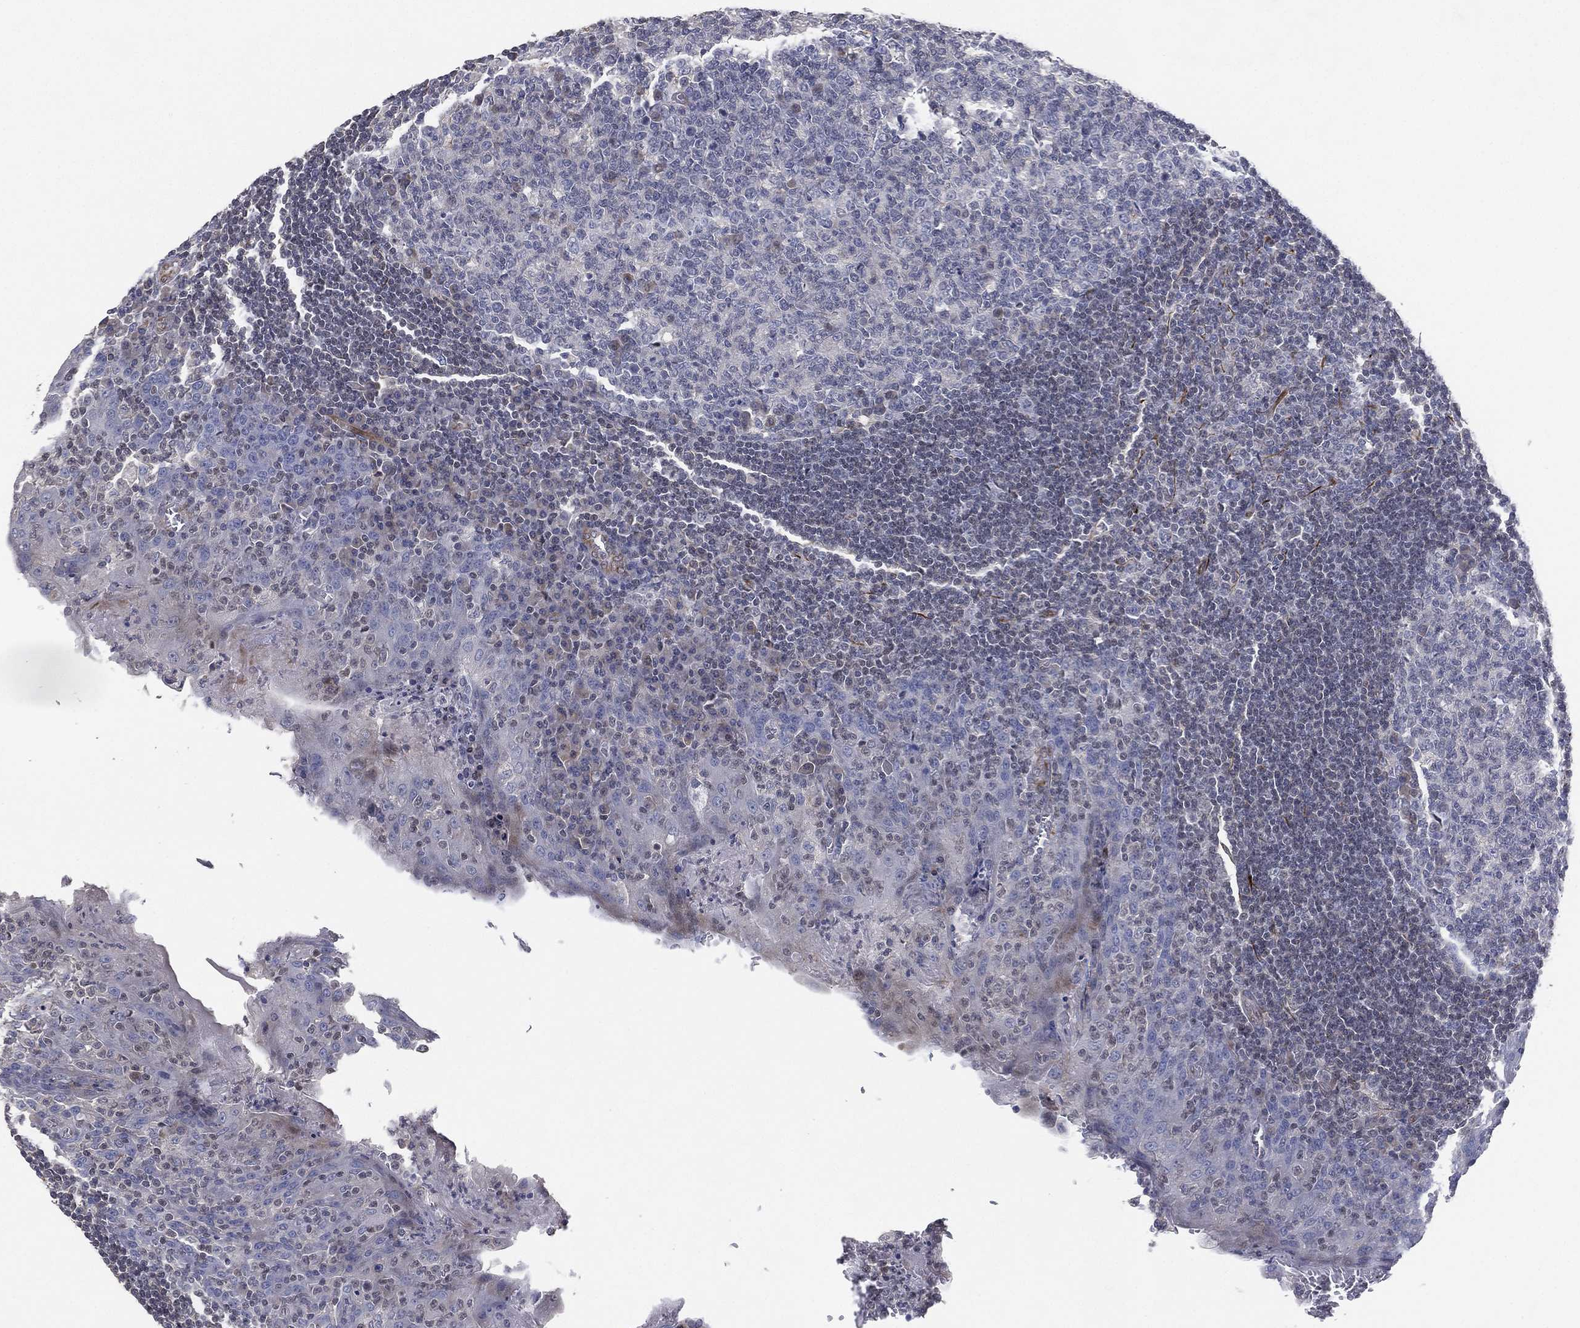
{"staining": {"intensity": "negative", "quantity": "none", "location": "none"}, "tissue": "tonsil", "cell_type": "Germinal center cells", "image_type": "normal", "snomed": [{"axis": "morphology", "description": "Normal tissue, NOS"}, {"axis": "topography", "description": "Tonsil"}], "caption": "Tonsil stained for a protein using immunohistochemistry (IHC) demonstrates no positivity germinal center cells.", "gene": "FLI1", "patient": {"sex": "female", "age": 13}}